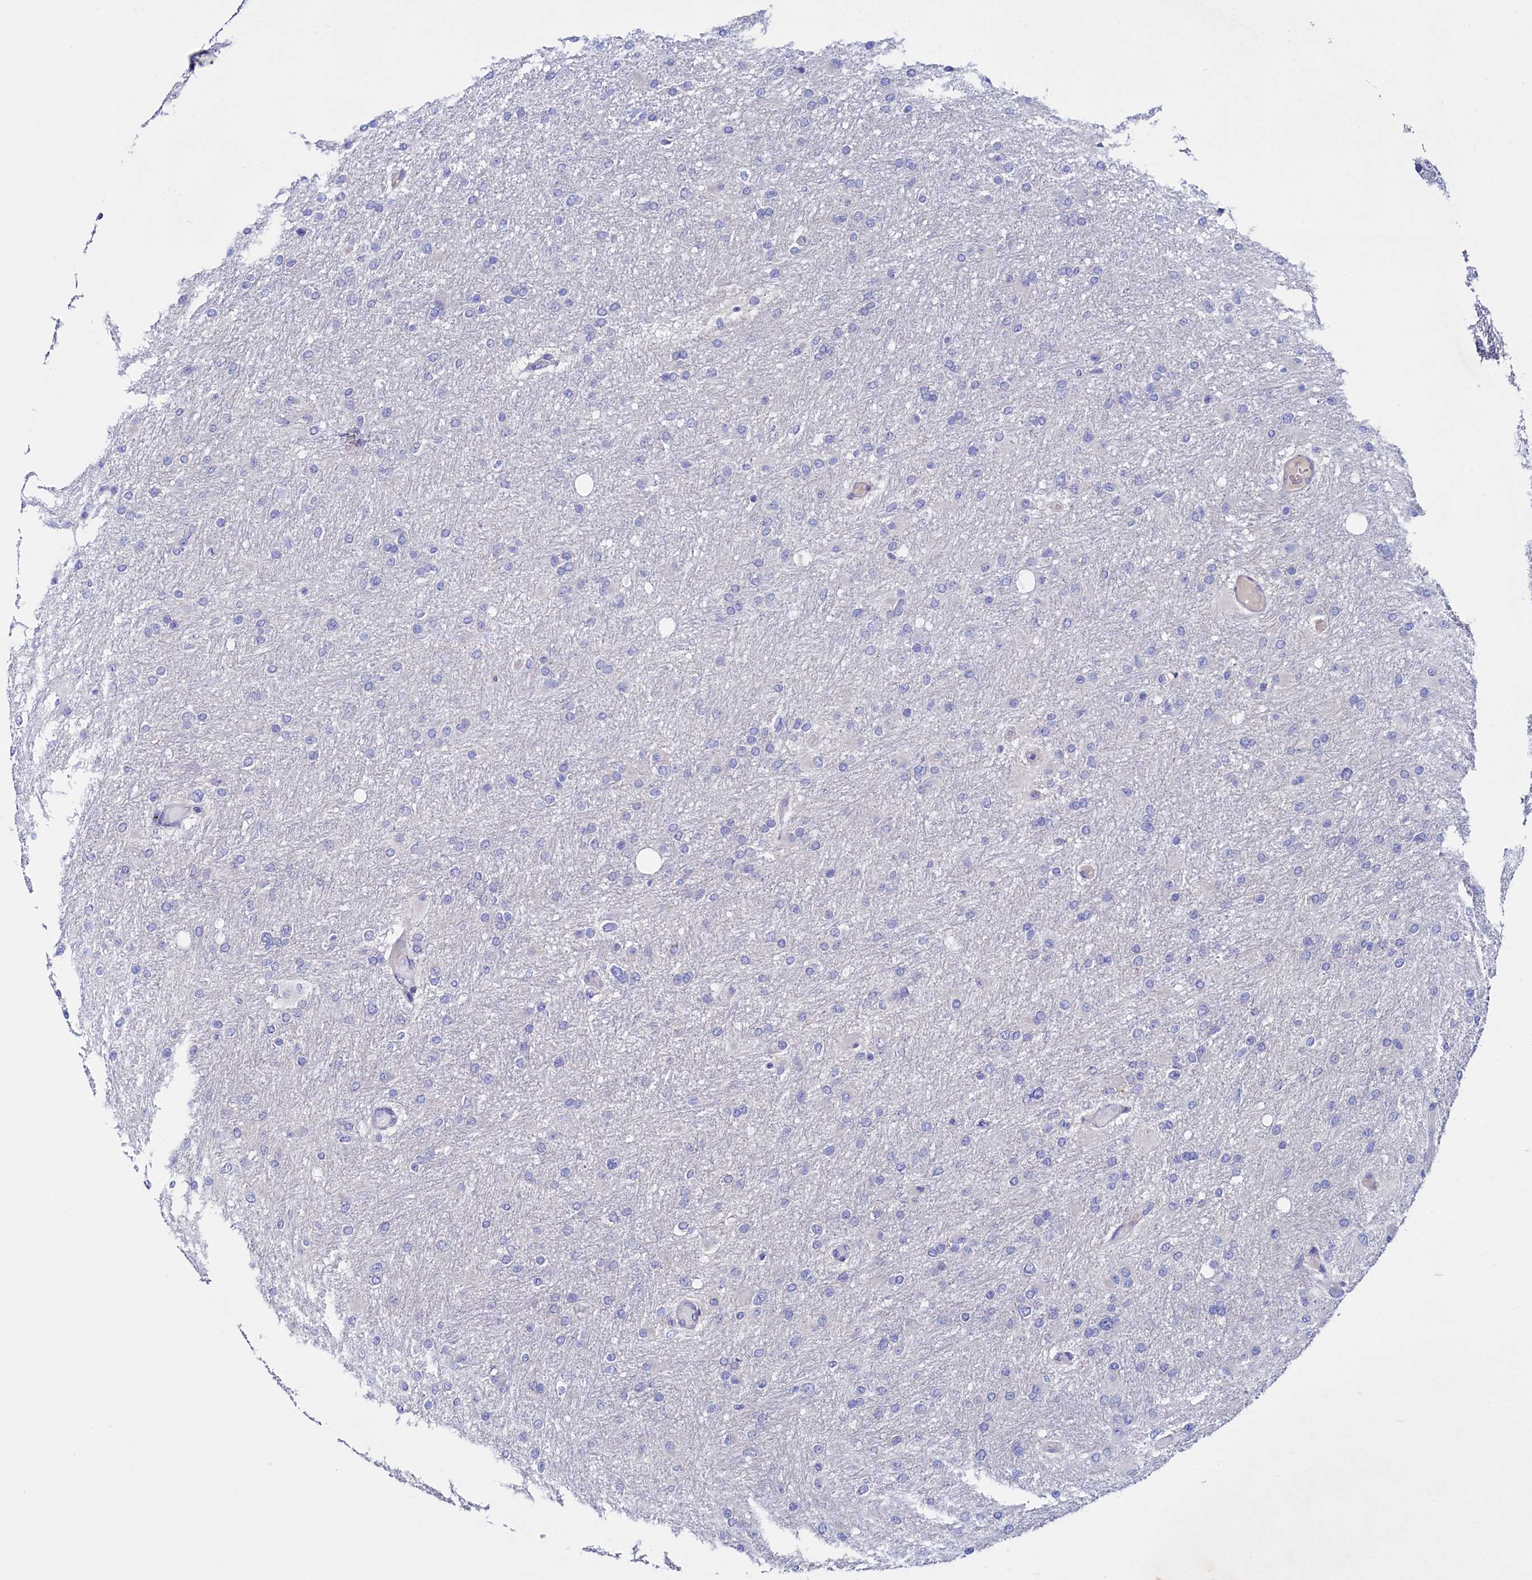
{"staining": {"intensity": "negative", "quantity": "none", "location": "none"}, "tissue": "glioma", "cell_type": "Tumor cells", "image_type": "cancer", "snomed": [{"axis": "morphology", "description": "Glioma, malignant, High grade"}, {"axis": "topography", "description": "Cerebral cortex"}], "caption": "Immunohistochemistry of human malignant glioma (high-grade) reveals no staining in tumor cells.", "gene": "ASTE1", "patient": {"sex": "female", "age": 36}}